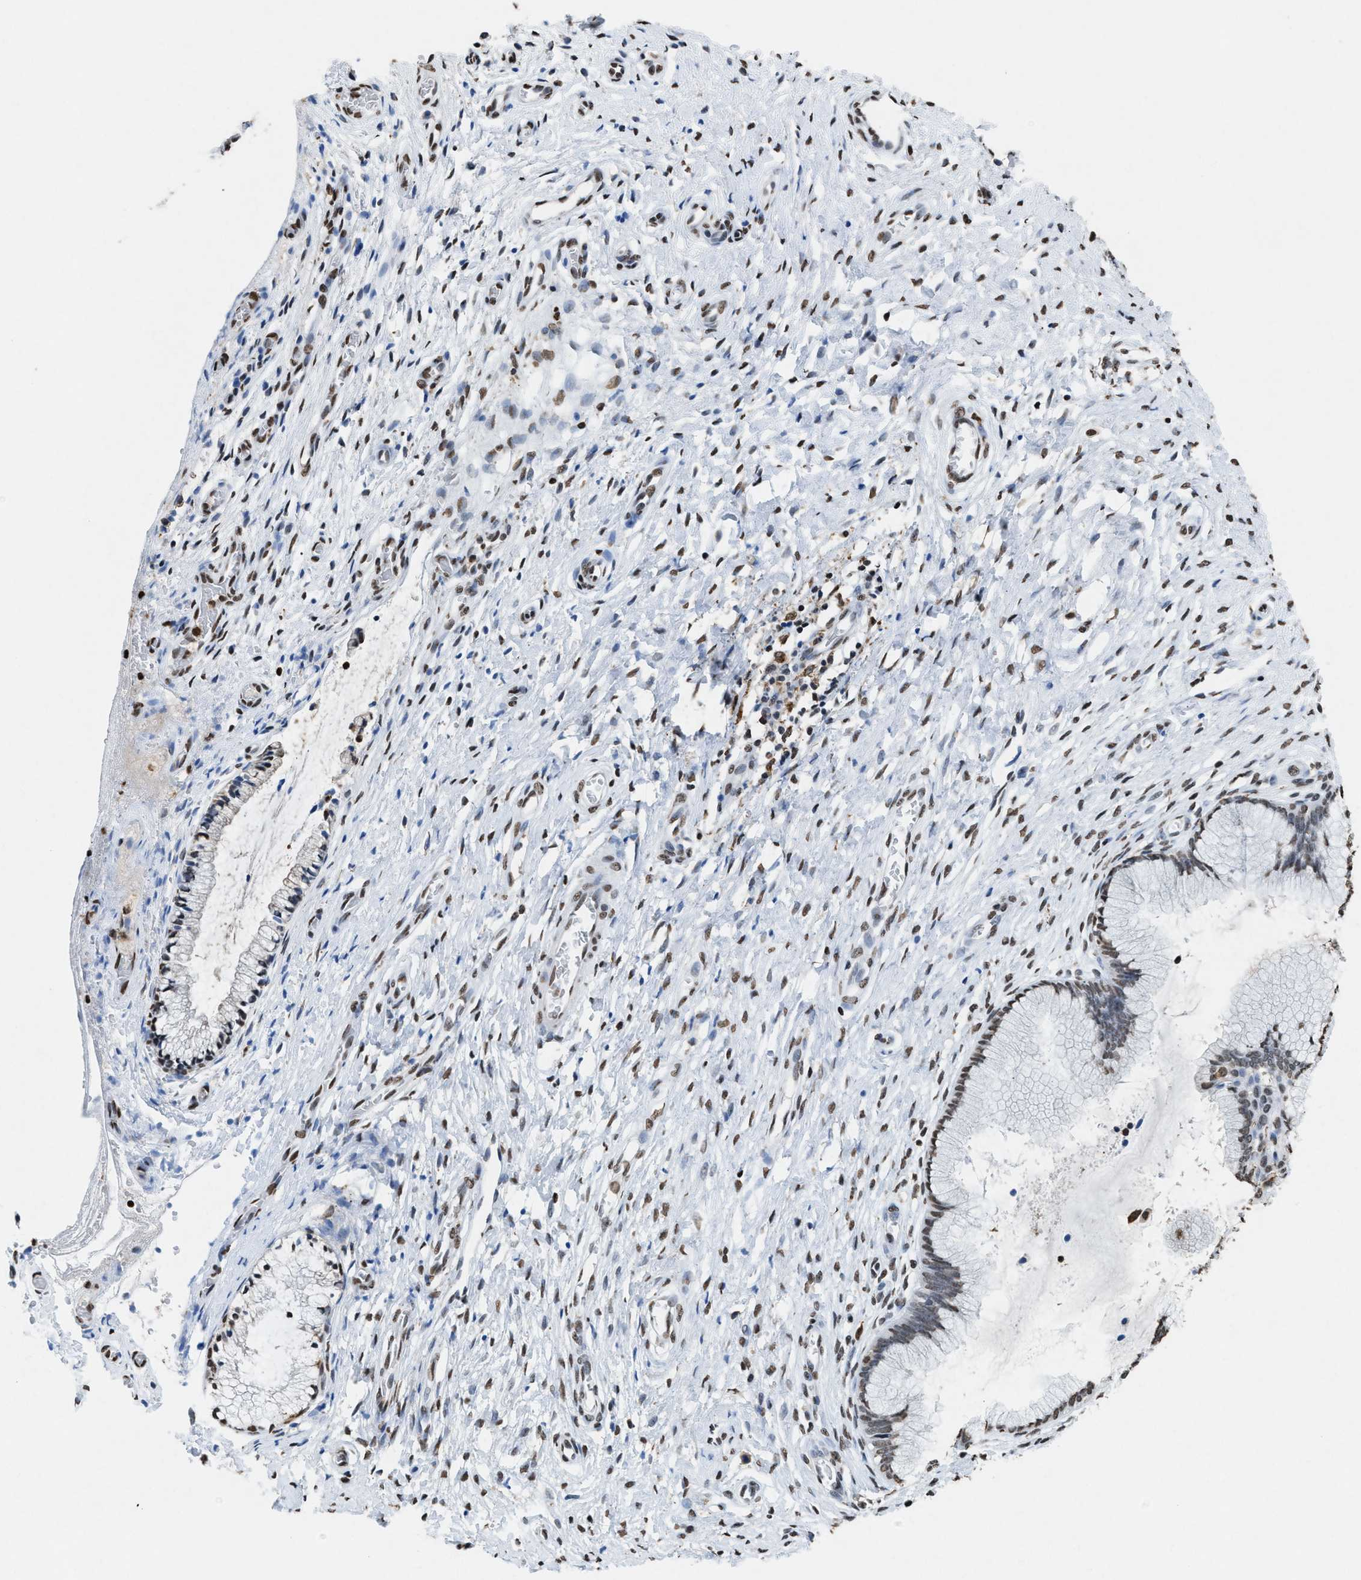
{"staining": {"intensity": "moderate", "quantity": "25%-75%", "location": "nuclear"}, "tissue": "cervix", "cell_type": "Glandular cells", "image_type": "normal", "snomed": [{"axis": "morphology", "description": "Normal tissue, NOS"}, {"axis": "topography", "description": "Cervix"}], "caption": "Protein expression by IHC shows moderate nuclear expression in about 25%-75% of glandular cells in unremarkable cervix.", "gene": "NUP88", "patient": {"sex": "female", "age": 55}}